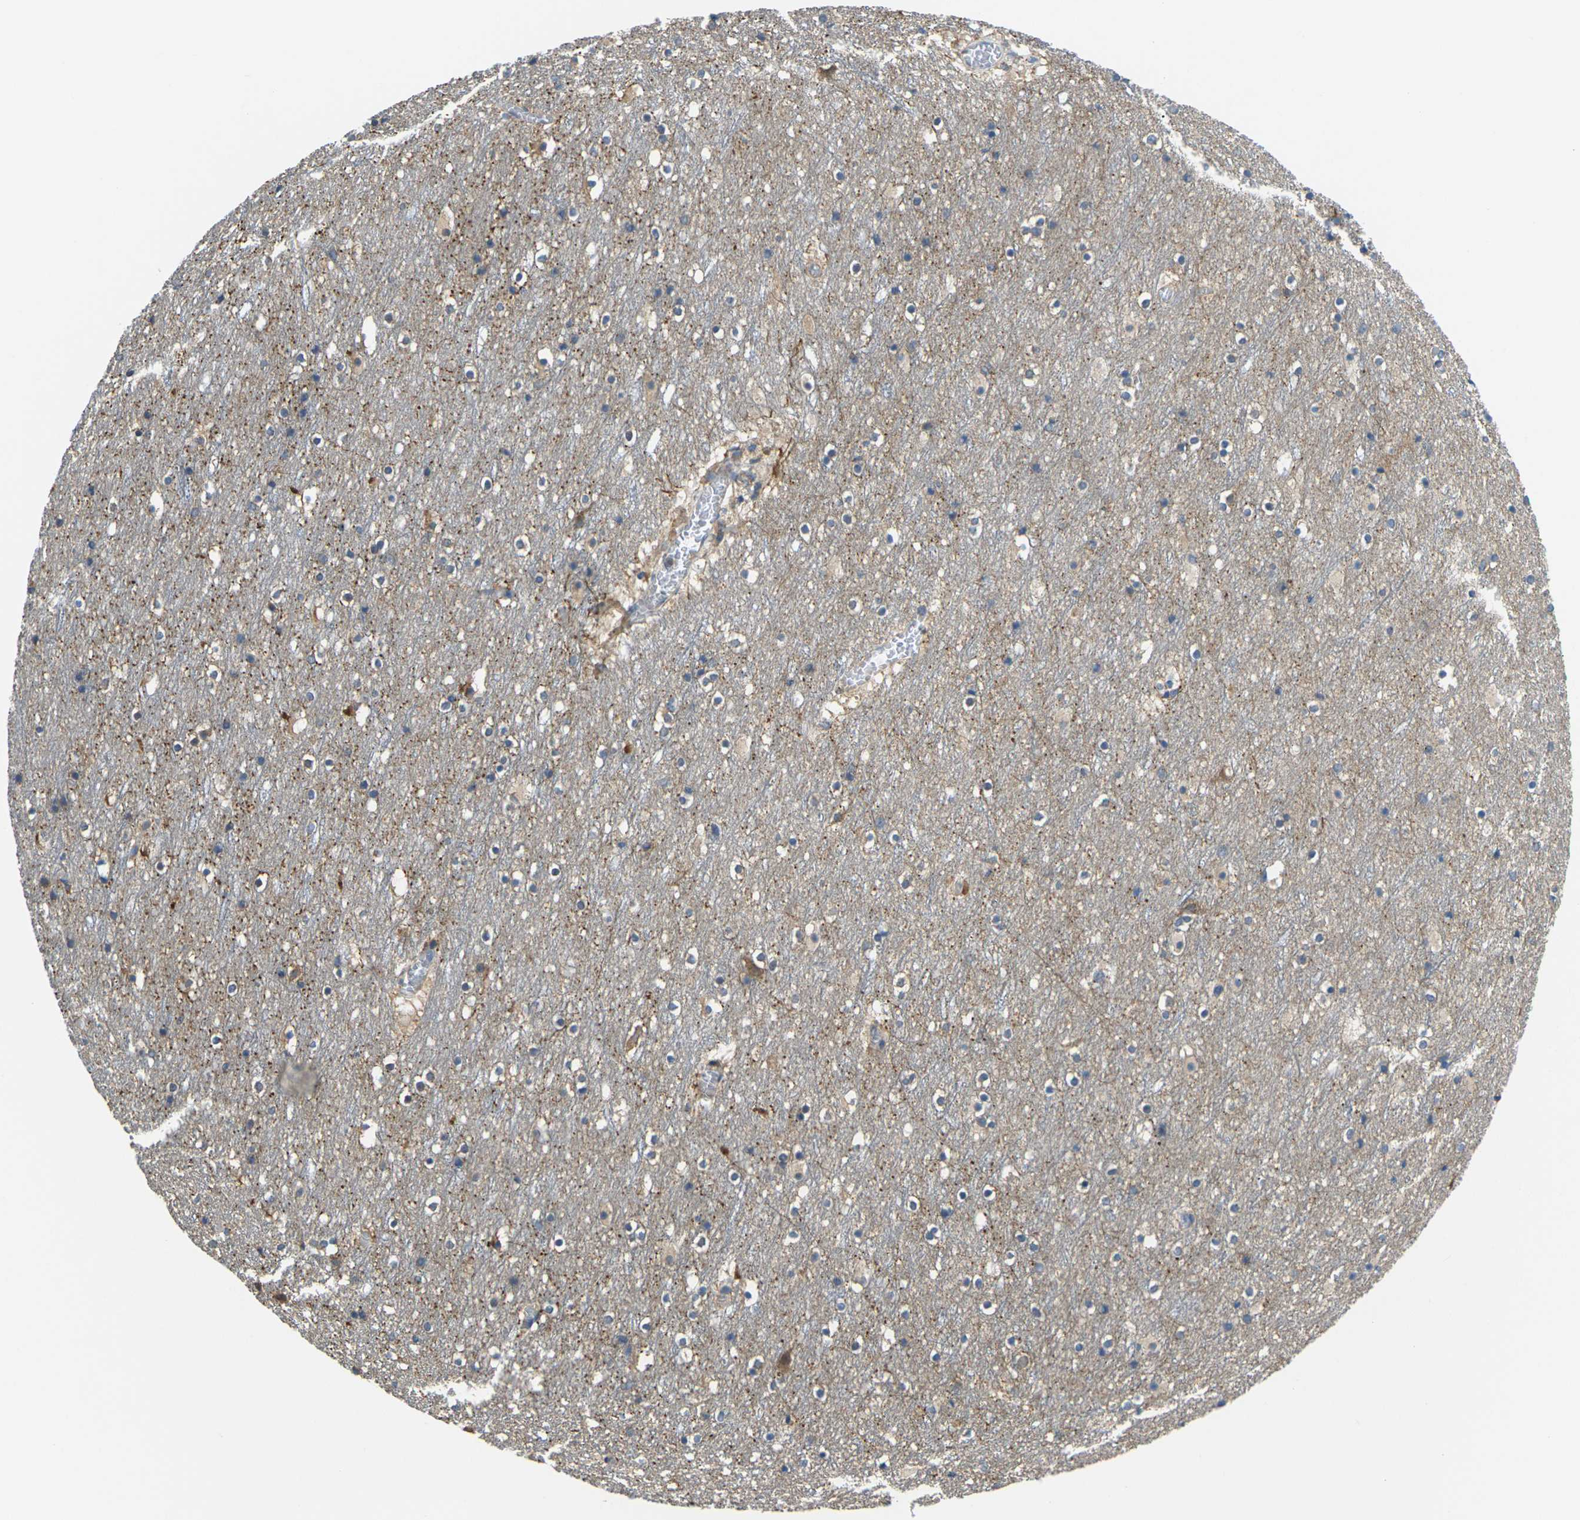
{"staining": {"intensity": "negative", "quantity": "none", "location": "none"}, "tissue": "cerebral cortex", "cell_type": "Endothelial cells", "image_type": "normal", "snomed": [{"axis": "morphology", "description": "Normal tissue, NOS"}, {"axis": "topography", "description": "Cerebral cortex"}], "caption": "A high-resolution image shows immunohistochemistry staining of unremarkable cerebral cortex, which demonstrates no significant staining in endothelial cells.", "gene": "TMCC2", "patient": {"sex": "male", "age": 45}}